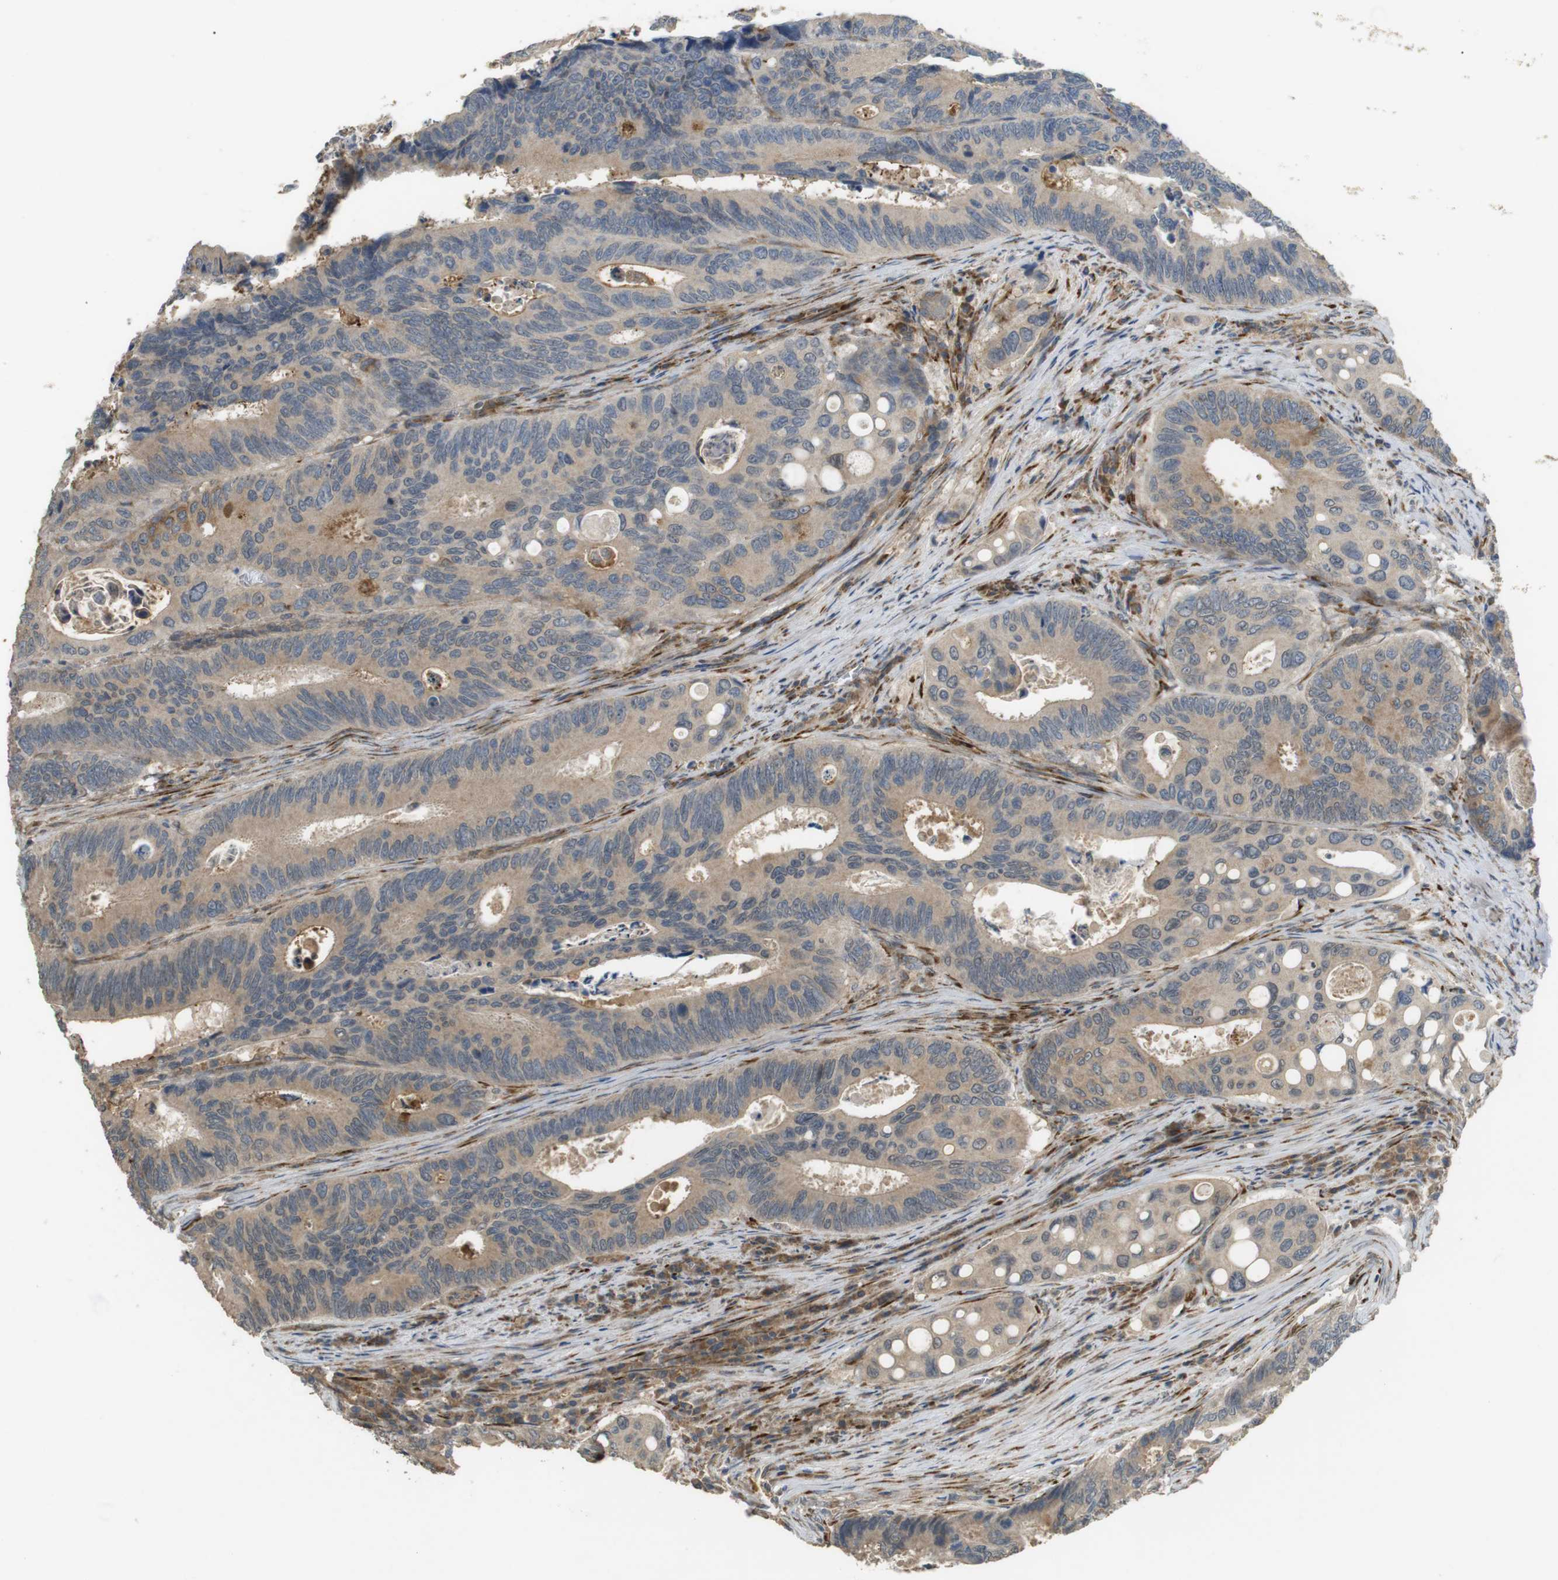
{"staining": {"intensity": "weak", "quantity": ">75%", "location": "cytoplasmic/membranous"}, "tissue": "colorectal cancer", "cell_type": "Tumor cells", "image_type": "cancer", "snomed": [{"axis": "morphology", "description": "Inflammation, NOS"}, {"axis": "morphology", "description": "Adenocarcinoma, NOS"}, {"axis": "topography", "description": "Colon"}], "caption": "IHC image of human colorectal cancer (adenocarcinoma) stained for a protein (brown), which shows low levels of weak cytoplasmic/membranous positivity in approximately >75% of tumor cells.", "gene": "ARHGAP24", "patient": {"sex": "male", "age": 72}}